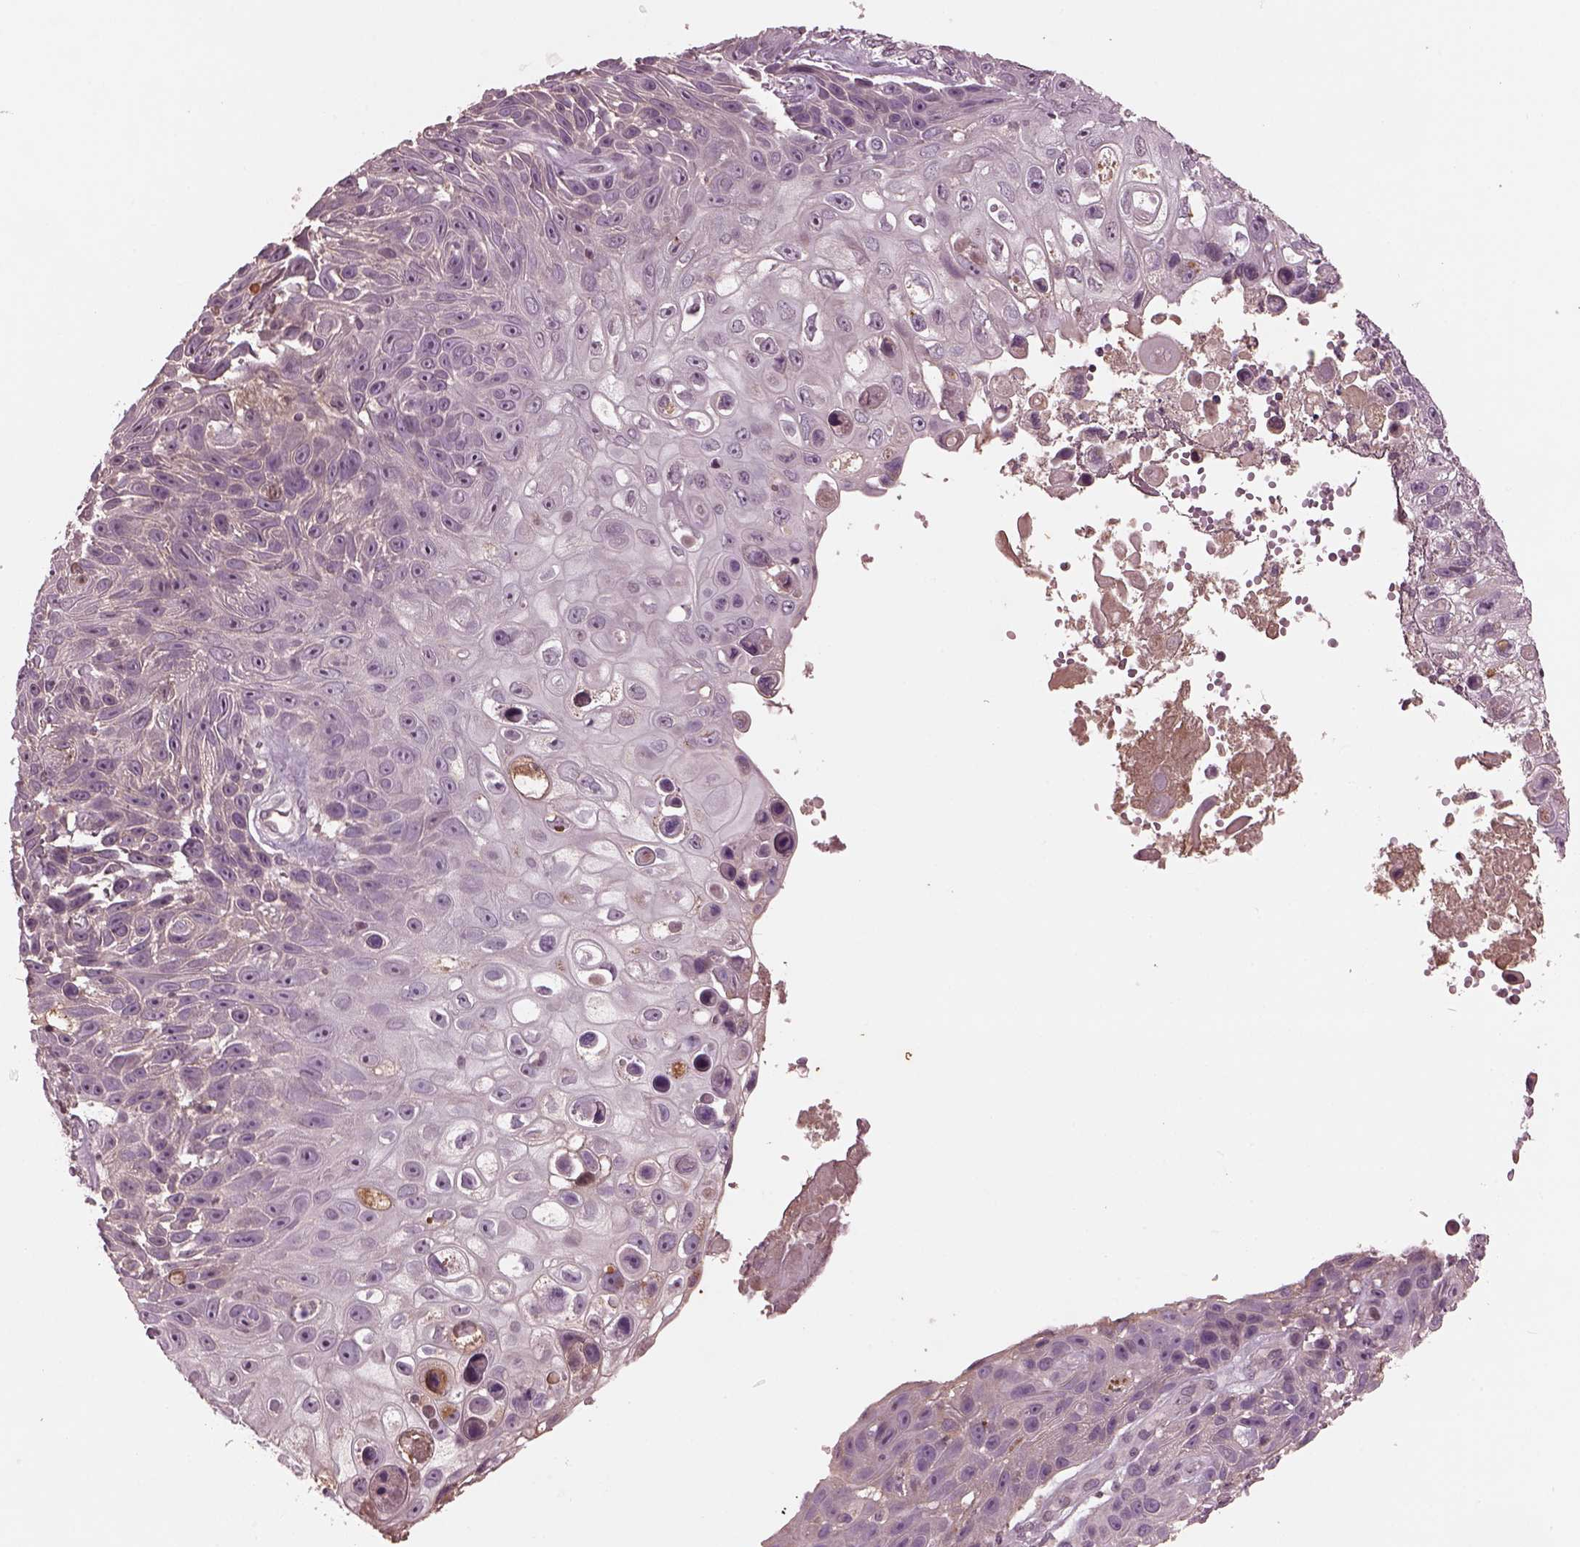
{"staining": {"intensity": "negative", "quantity": "none", "location": "none"}, "tissue": "skin cancer", "cell_type": "Tumor cells", "image_type": "cancer", "snomed": [{"axis": "morphology", "description": "Squamous cell carcinoma, NOS"}, {"axis": "topography", "description": "Skin"}], "caption": "Immunohistochemistry (IHC) of squamous cell carcinoma (skin) shows no positivity in tumor cells.", "gene": "PTX4", "patient": {"sex": "male", "age": 82}}